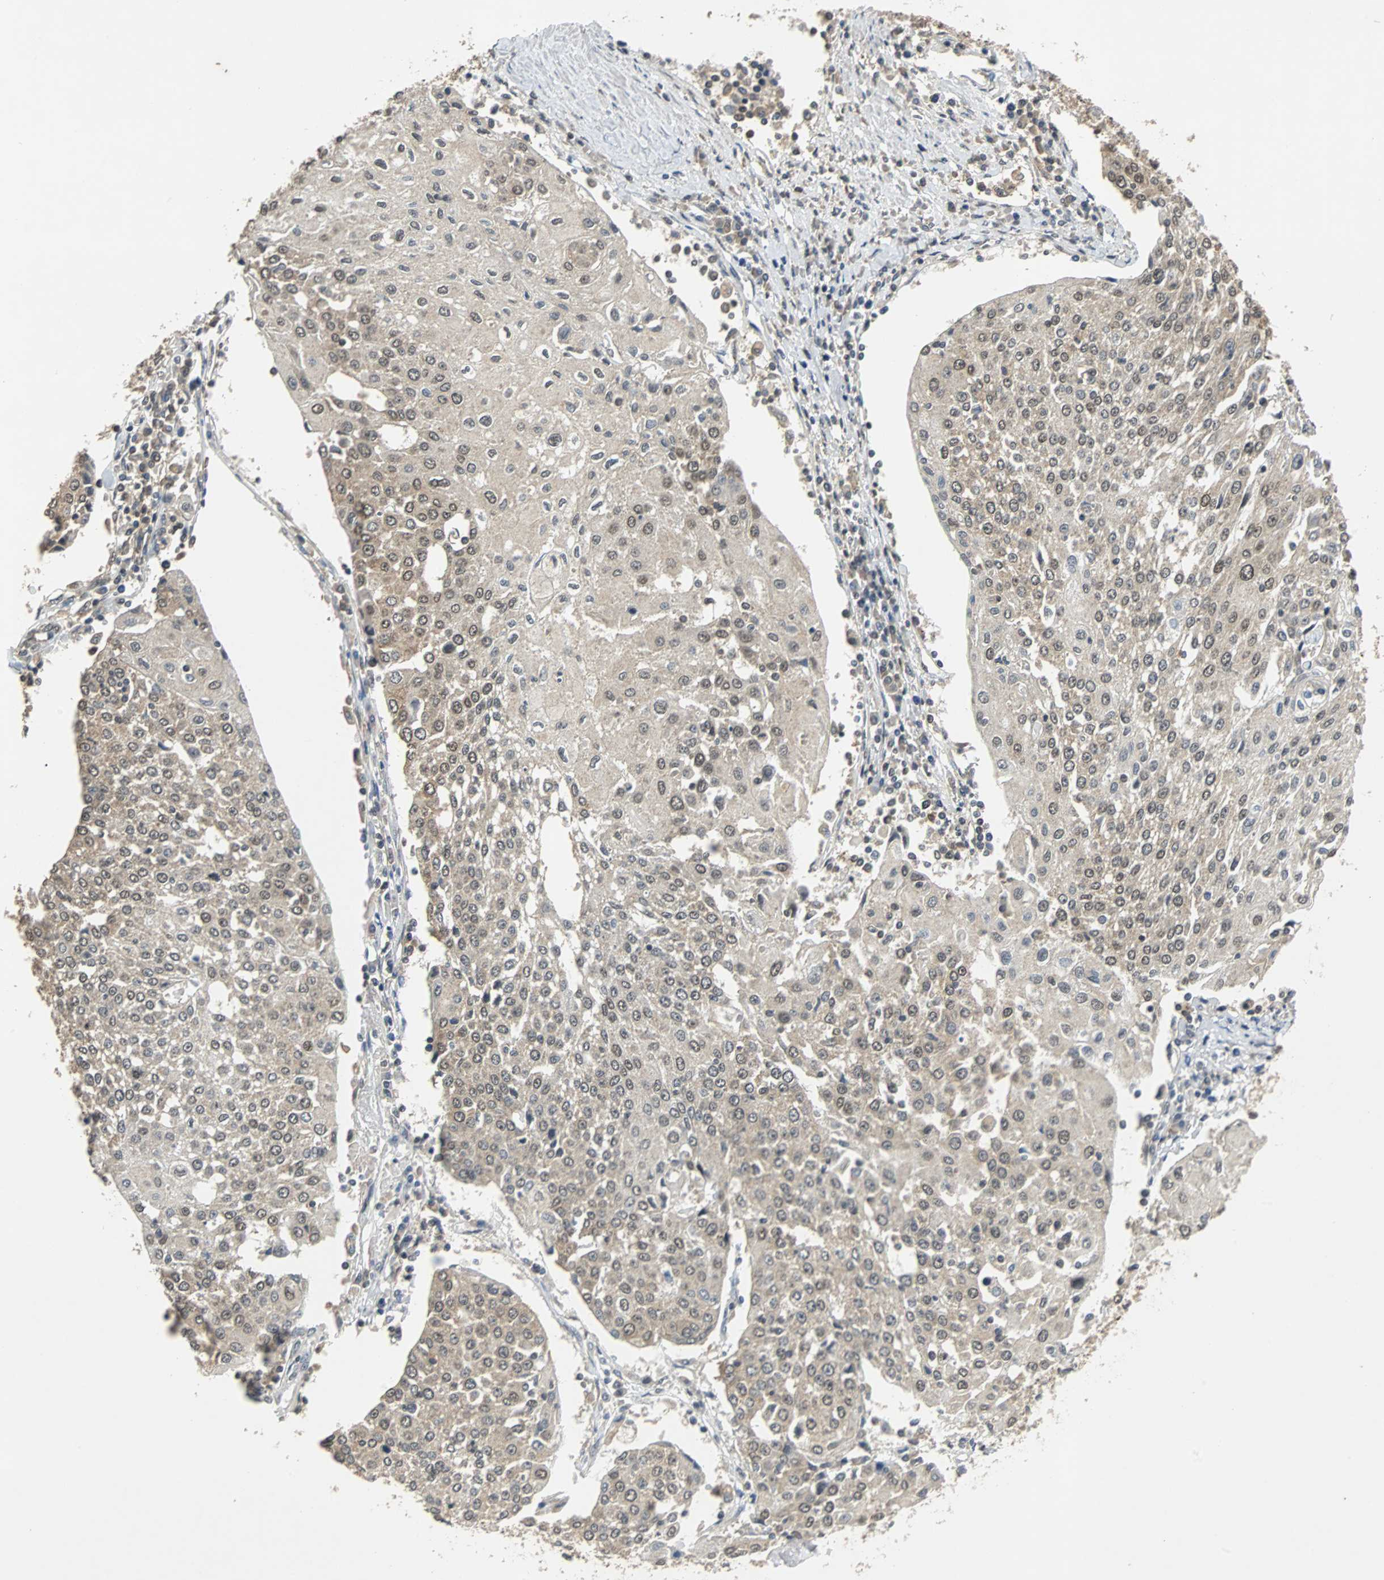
{"staining": {"intensity": "weak", "quantity": ">75%", "location": "cytoplasmic/membranous,nuclear"}, "tissue": "urothelial cancer", "cell_type": "Tumor cells", "image_type": "cancer", "snomed": [{"axis": "morphology", "description": "Urothelial carcinoma, High grade"}, {"axis": "topography", "description": "Urinary bladder"}], "caption": "There is low levels of weak cytoplasmic/membranous and nuclear positivity in tumor cells of urothelial cancer, as demonstrated by immunohistochemical staining (brown color).", "gene": "PHC1", "patient": {"sex": "female", "age": 85}}